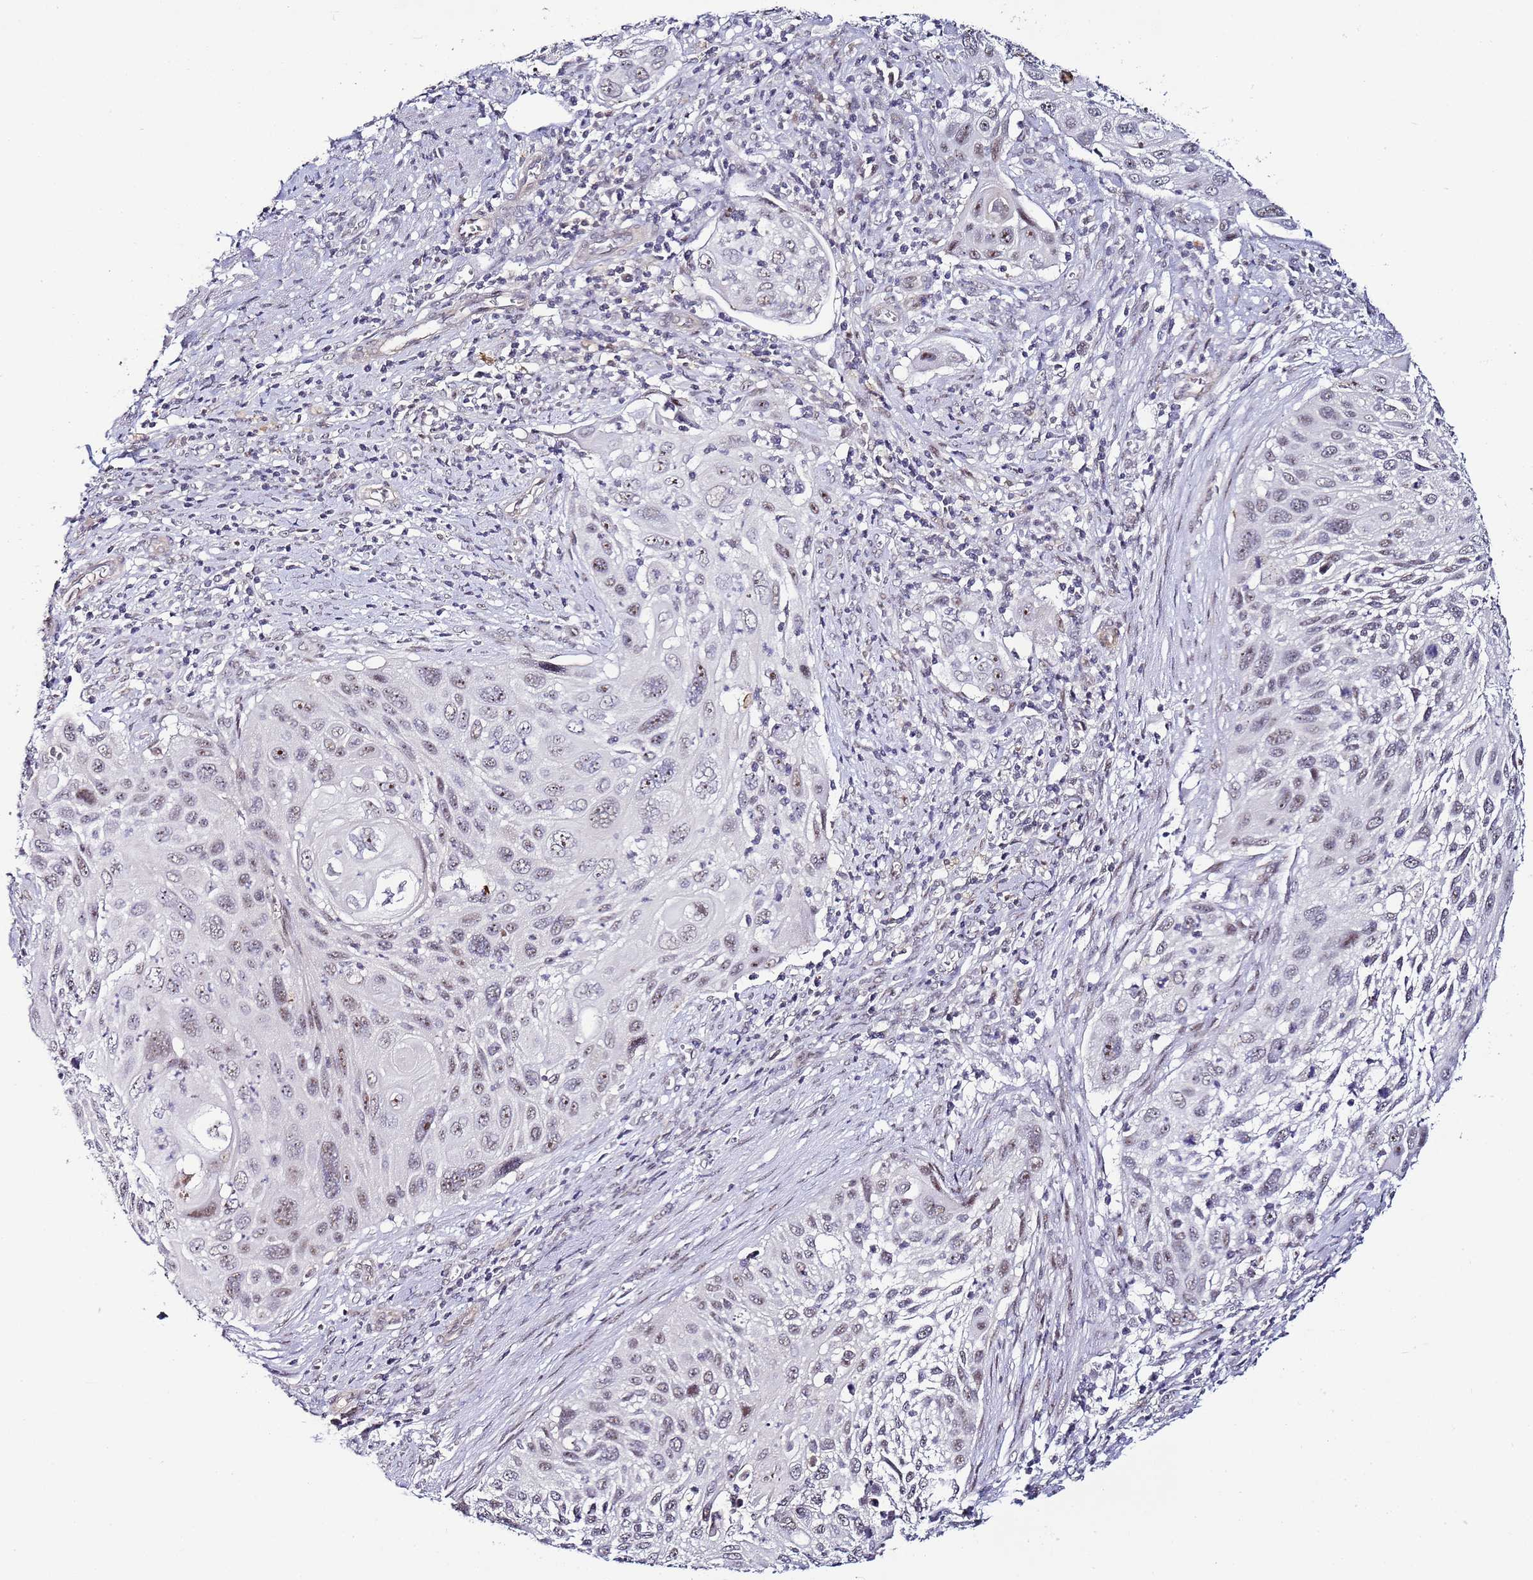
{"staining": {"intensity": "weak", "quantity": "<25%", "location": "nuclear"}, "tissue": "cervical cancer", "cell_type": "Tumor cells", "image_type": "cancer", "snomed": [{"axis": "morphology", "description": "Squamous cell carcinoma, NOS"}, {"axis": "topography", "description": "Cervix"}], "caption": "DAB immunohistochemical staining of cervical cancer exhibits no significant positivity in tumor cells.", "gene": "PSMA7", "patient": {"sex": "female", "age": 70}}